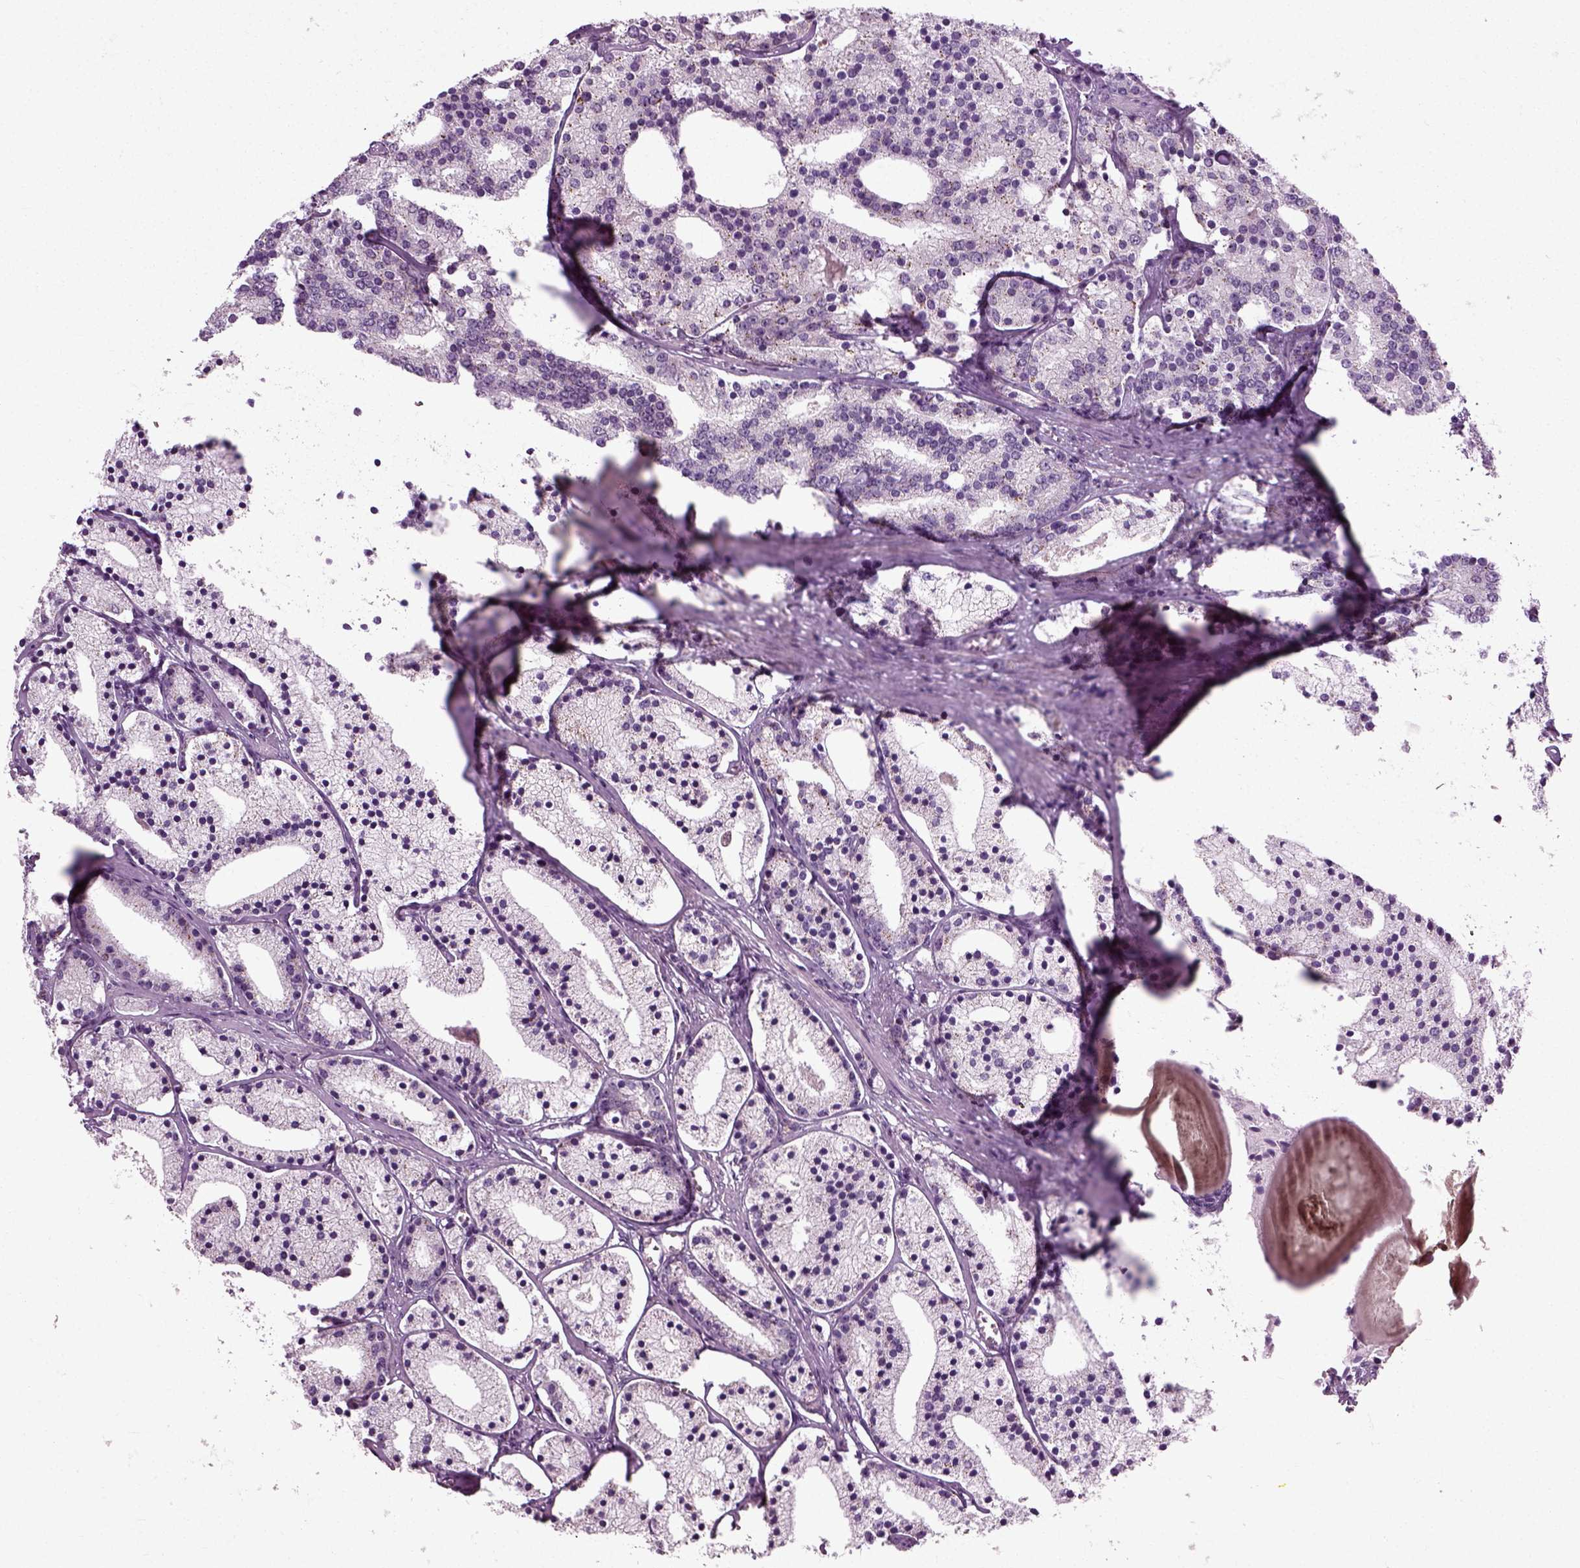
{"staining": {"intensity": "negative", "quantity": "none", "location": "none"}, "tissue": "prostate cancer", "cell_type": "Tumor cells", "image_type": "cancer", "snomed": [{"axis": "morphology", "description": "Adenocarcinoma, NOS"}, {"axis": "topography", "description": "Prostate"}], "caption": "This is a image of immunohistochemistry (IHC) staining of adenocarcinoma (prostate), which shows no expression in tumor cells.", "gene": "SCG5", "patient": {"sex": "male", "age": 69}}